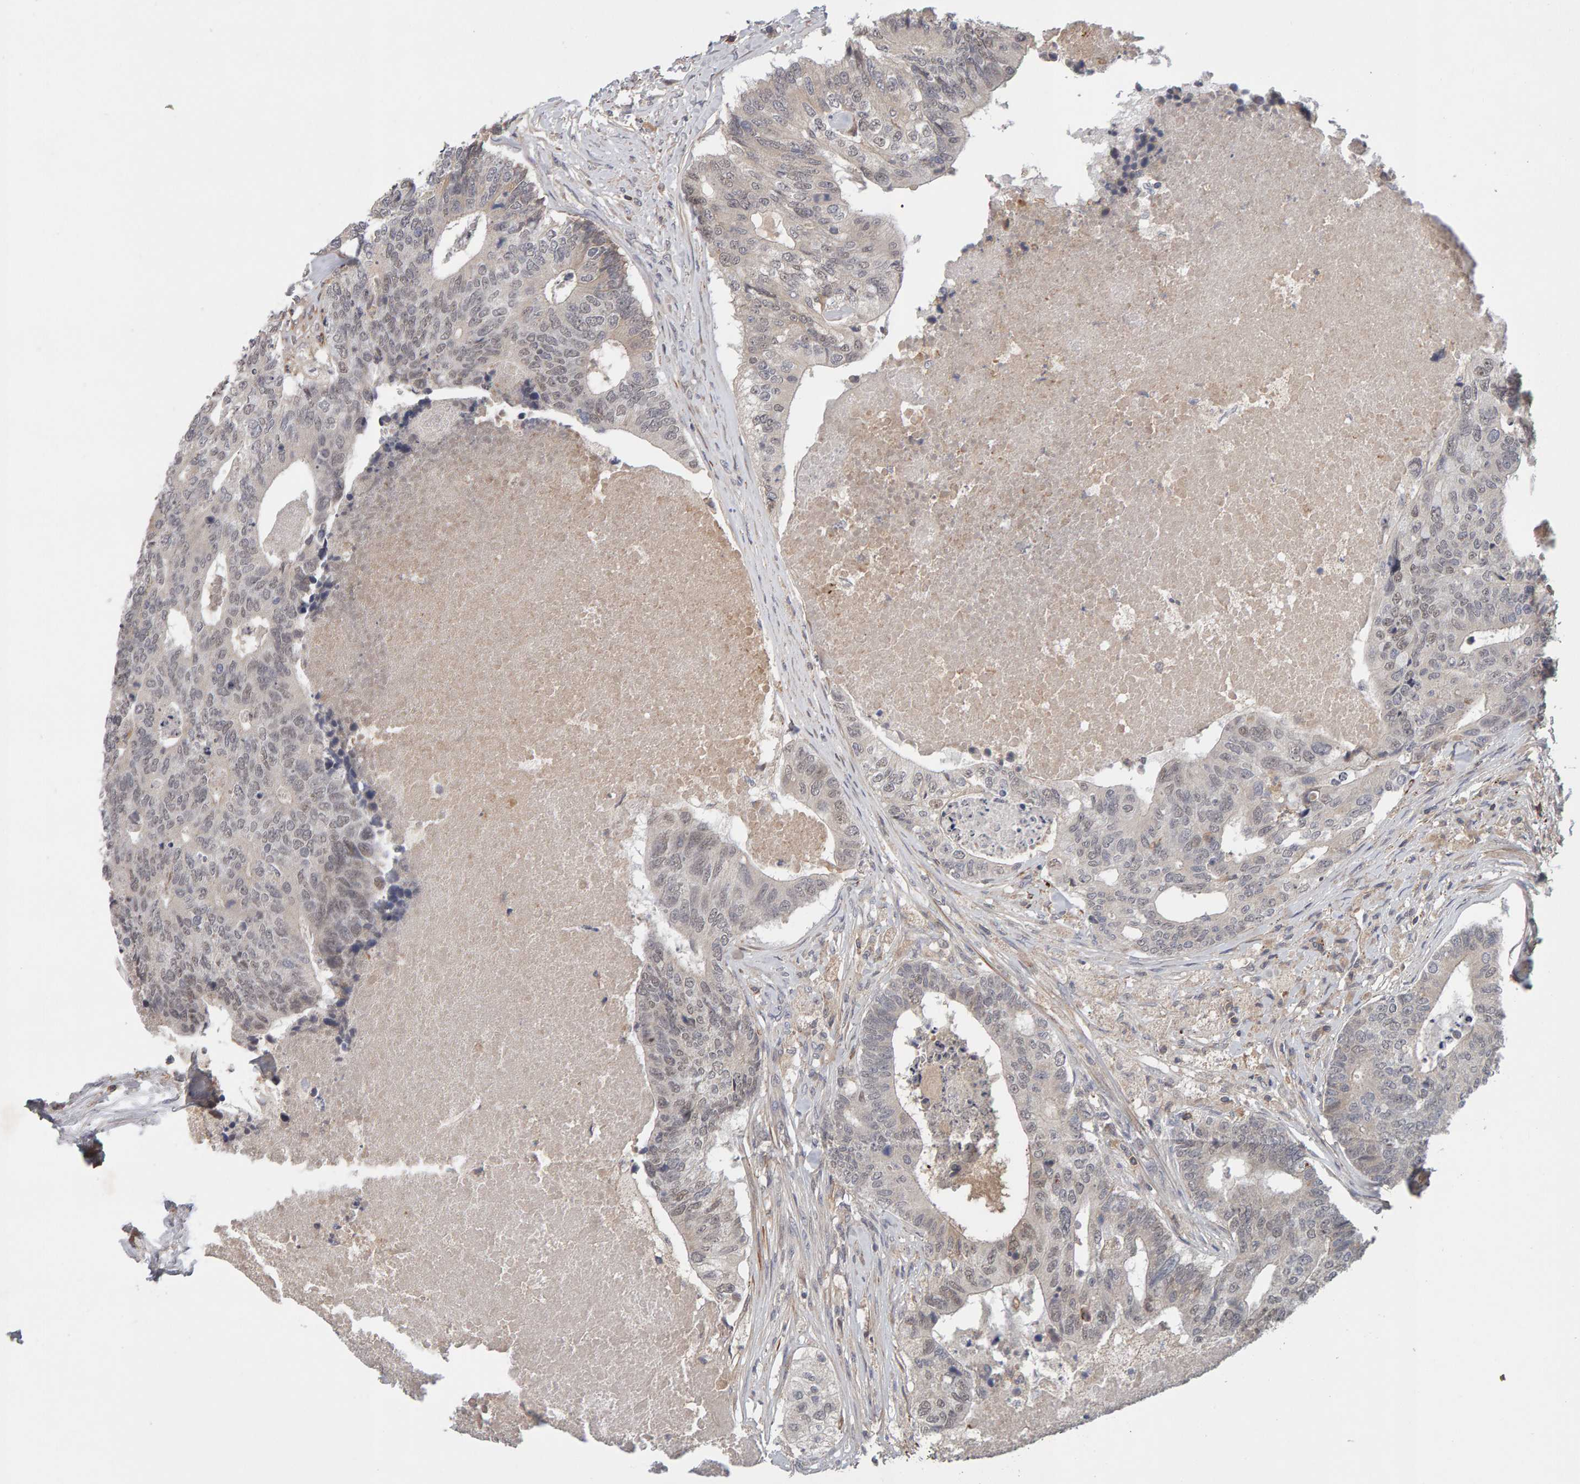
{"staining": {"intensity": "weak", "quantity": "25%-75%", "location": "nuclear"}, "tissue": "colorectal cancer", "cell_type": "Tumor cells", "image_type": "cancer", "snomed": [{"axis": "morphology", "description": "Adenocarcinoma, NOS"}, {"axis": "topography", "description": "Colon"}], "caption": "A low amount of weak nuclear positivity is appreciated in approximately 25%-75% of tumor cells in colorectal adenocarcinoma tissue. (DAB IHC with brightfield microscopy, high magnification).", "gene": "NUDCD1", "patient": {"sex": "female", "age": 67}}